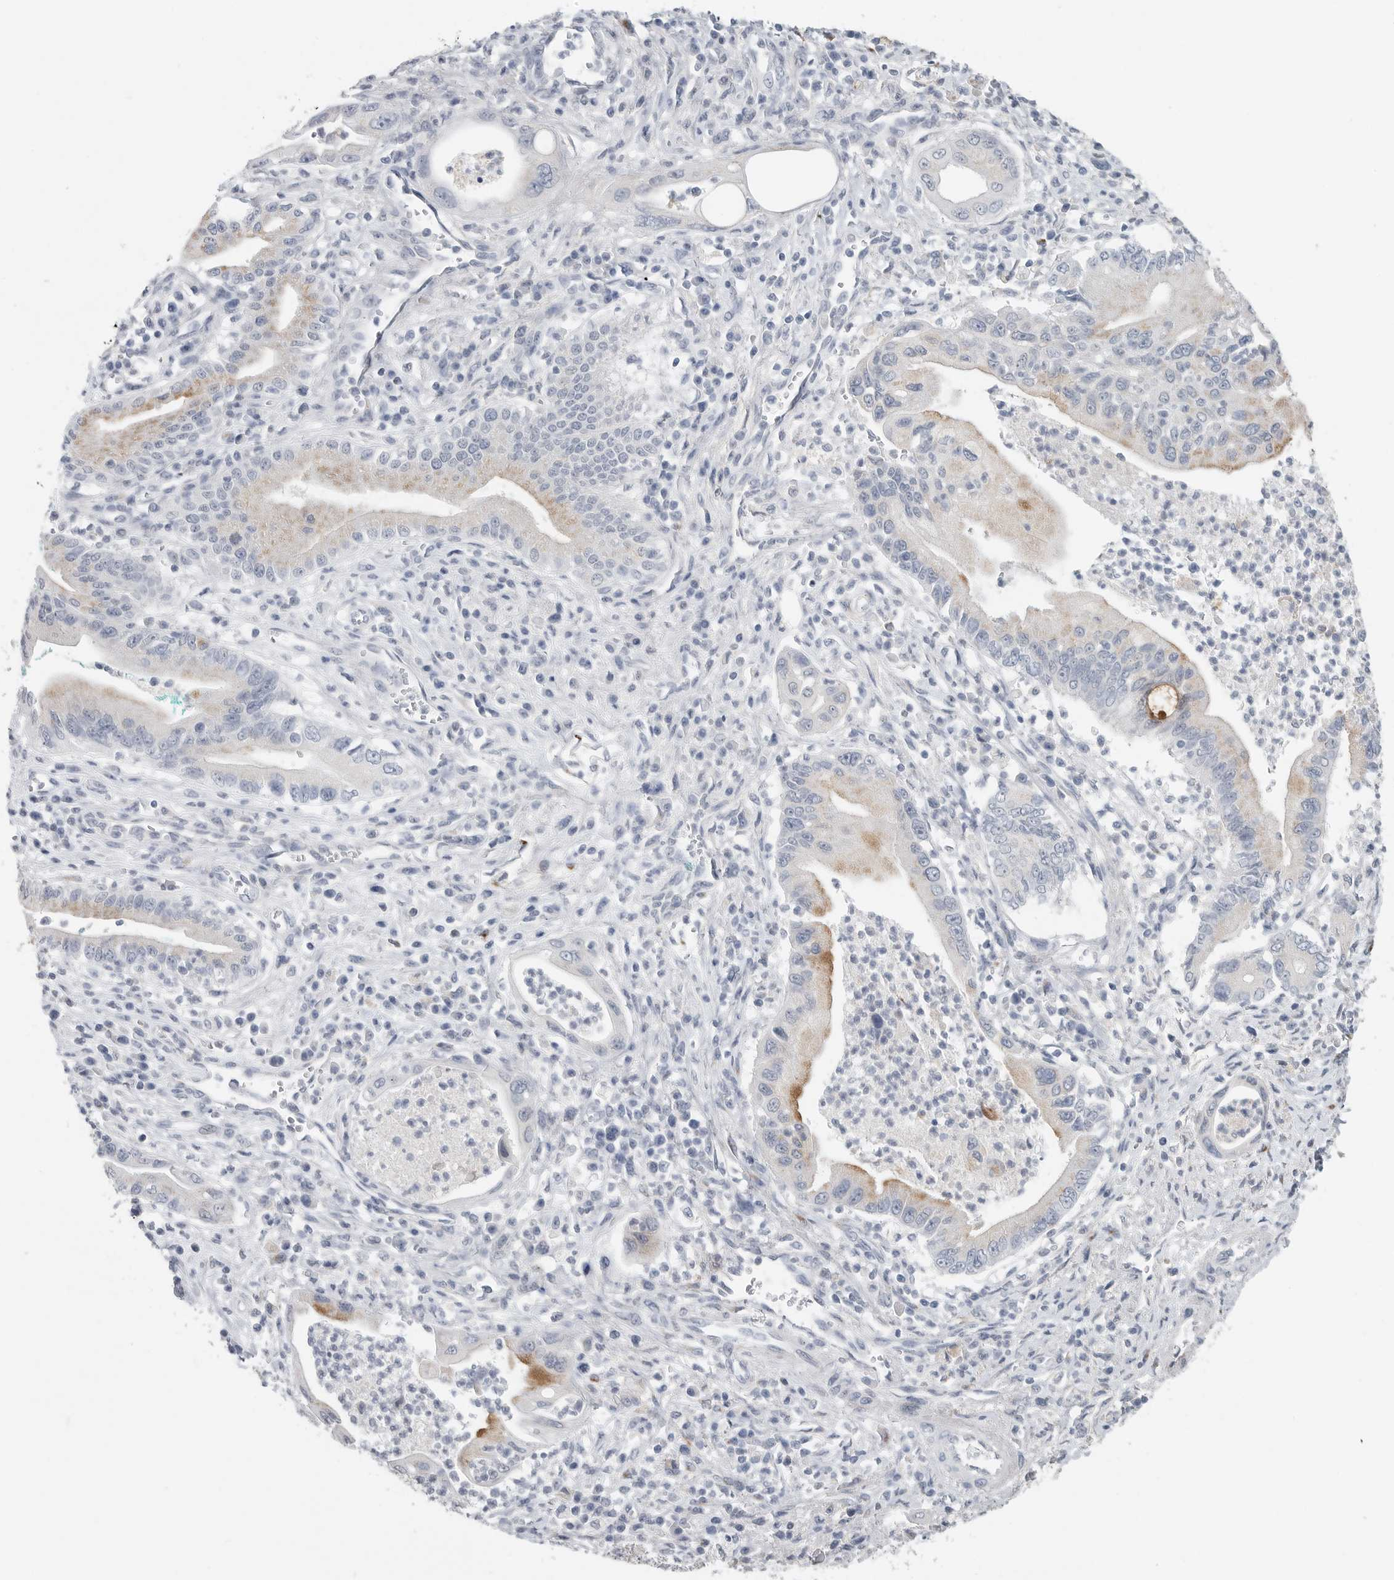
{"staining": {"intensity": "moderate", "quantity": "<25%", "location": "cytoplasmic/membranous"}, "tissue": "pancreatic cancer", "cell_type": "Tumor cells", "image_type": "cancer", "snomed": [{"axis": "morphology", "description": "Adenocarcinoma, NOS"}, {"axis": "topography", "description": "Pancreas"}], "caption": "Protein staining exhibits moderate cytoplasmic/membranous positivity in approximately <25% of tumor cells in pancreatic cancer (adenocarcinoma).", "gene": "TIMP1", "patient": {"sex": "male", "age": 78}}